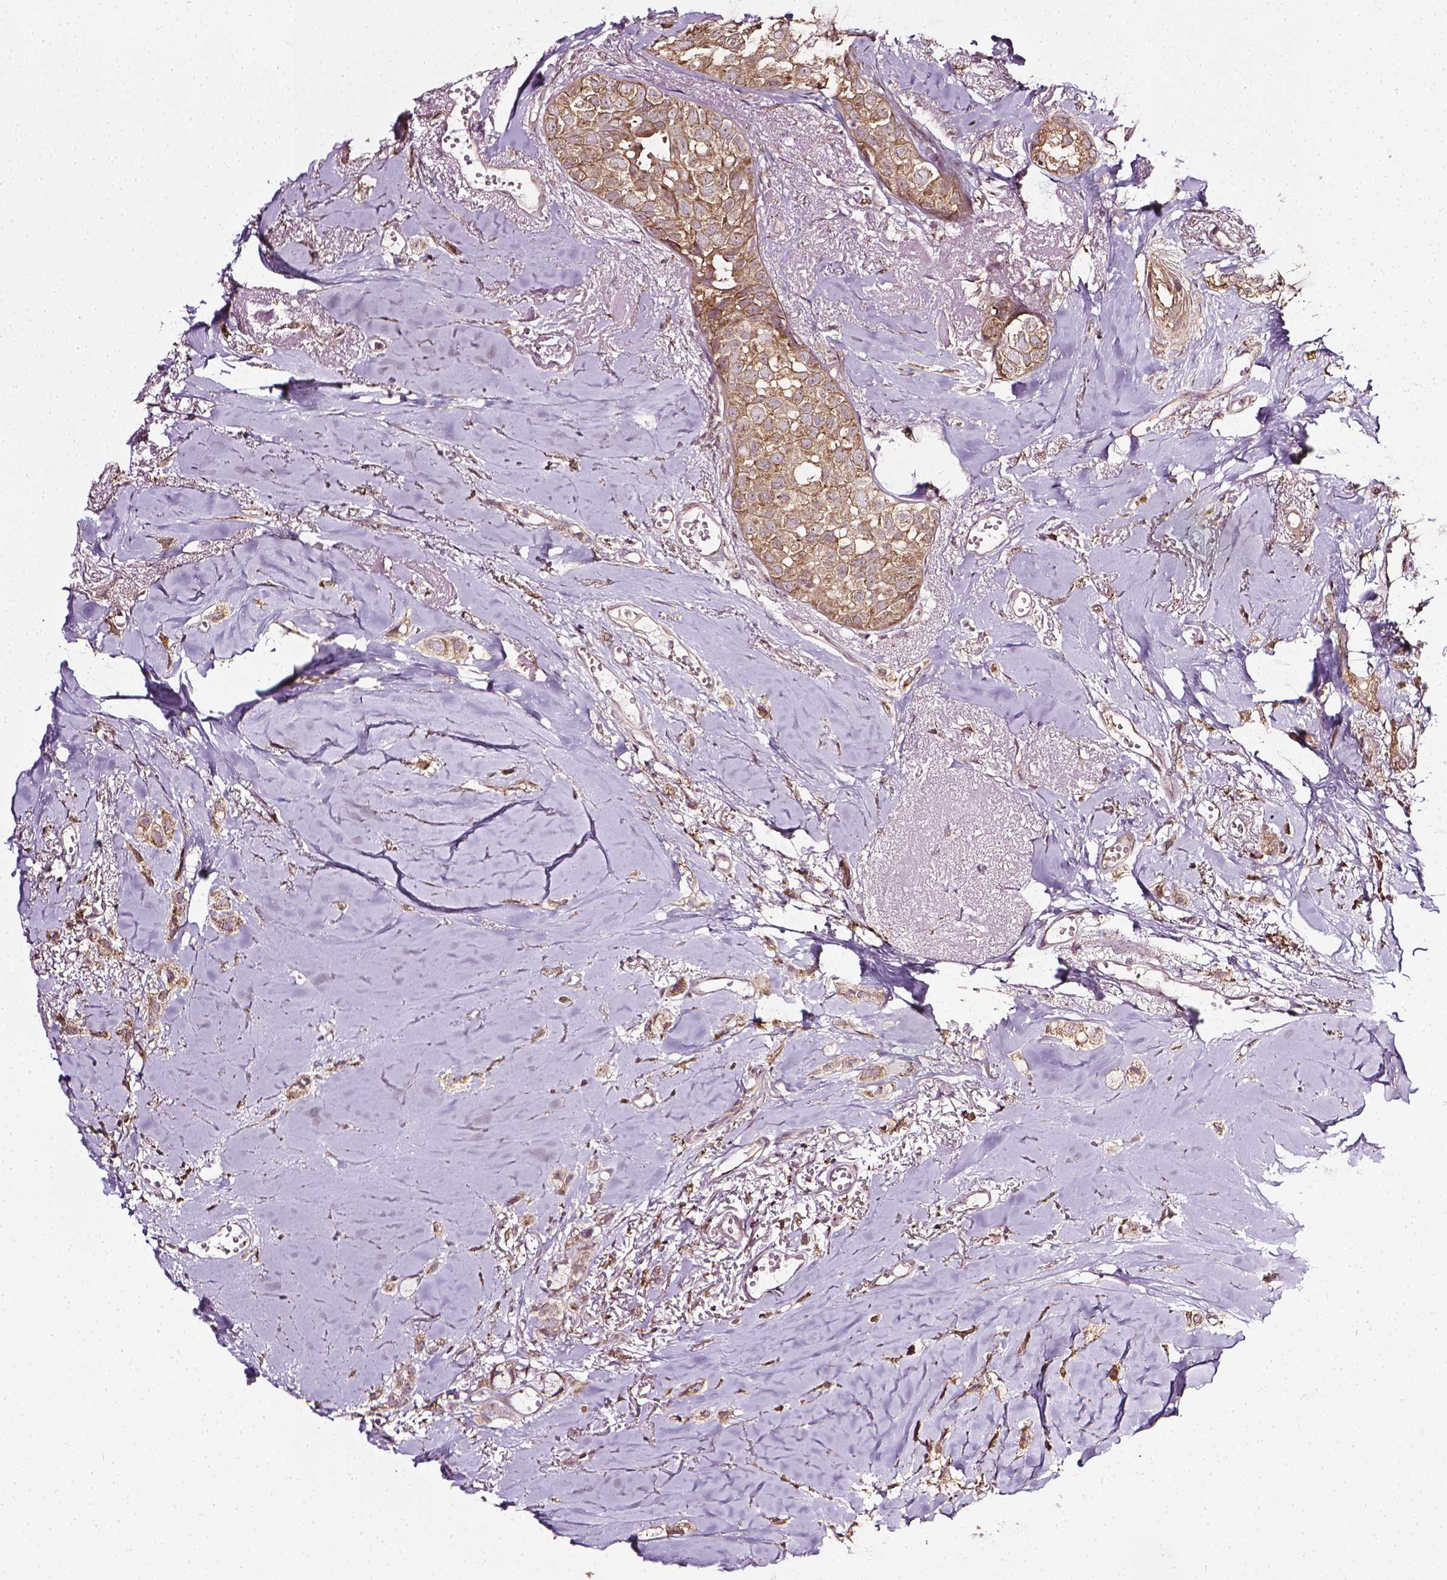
{"staining": {"intensity": "moderate", "quantity": ">75%", "location": "cytoplasmic/membranous"}, "tissue": "breast cancer", "cell_type": "Tumor cells", "image_type": "cancer", "snomed": [{"axis": "morphology", "description": "Duct carcinoma"}, {"axis": "topography", "description": "Breast"}], "caption": "A histopathology image of human breast cancer stained for a protein exhibits moderate cytoplasmic/membranous brown staining in tumor cells. (DAB (3,3'-diaminobenzidine) = brown stain, brightfield microscopy at high magnification).", "gene": "PRAG1", "patient": {"sex": "female", "age": 85}}